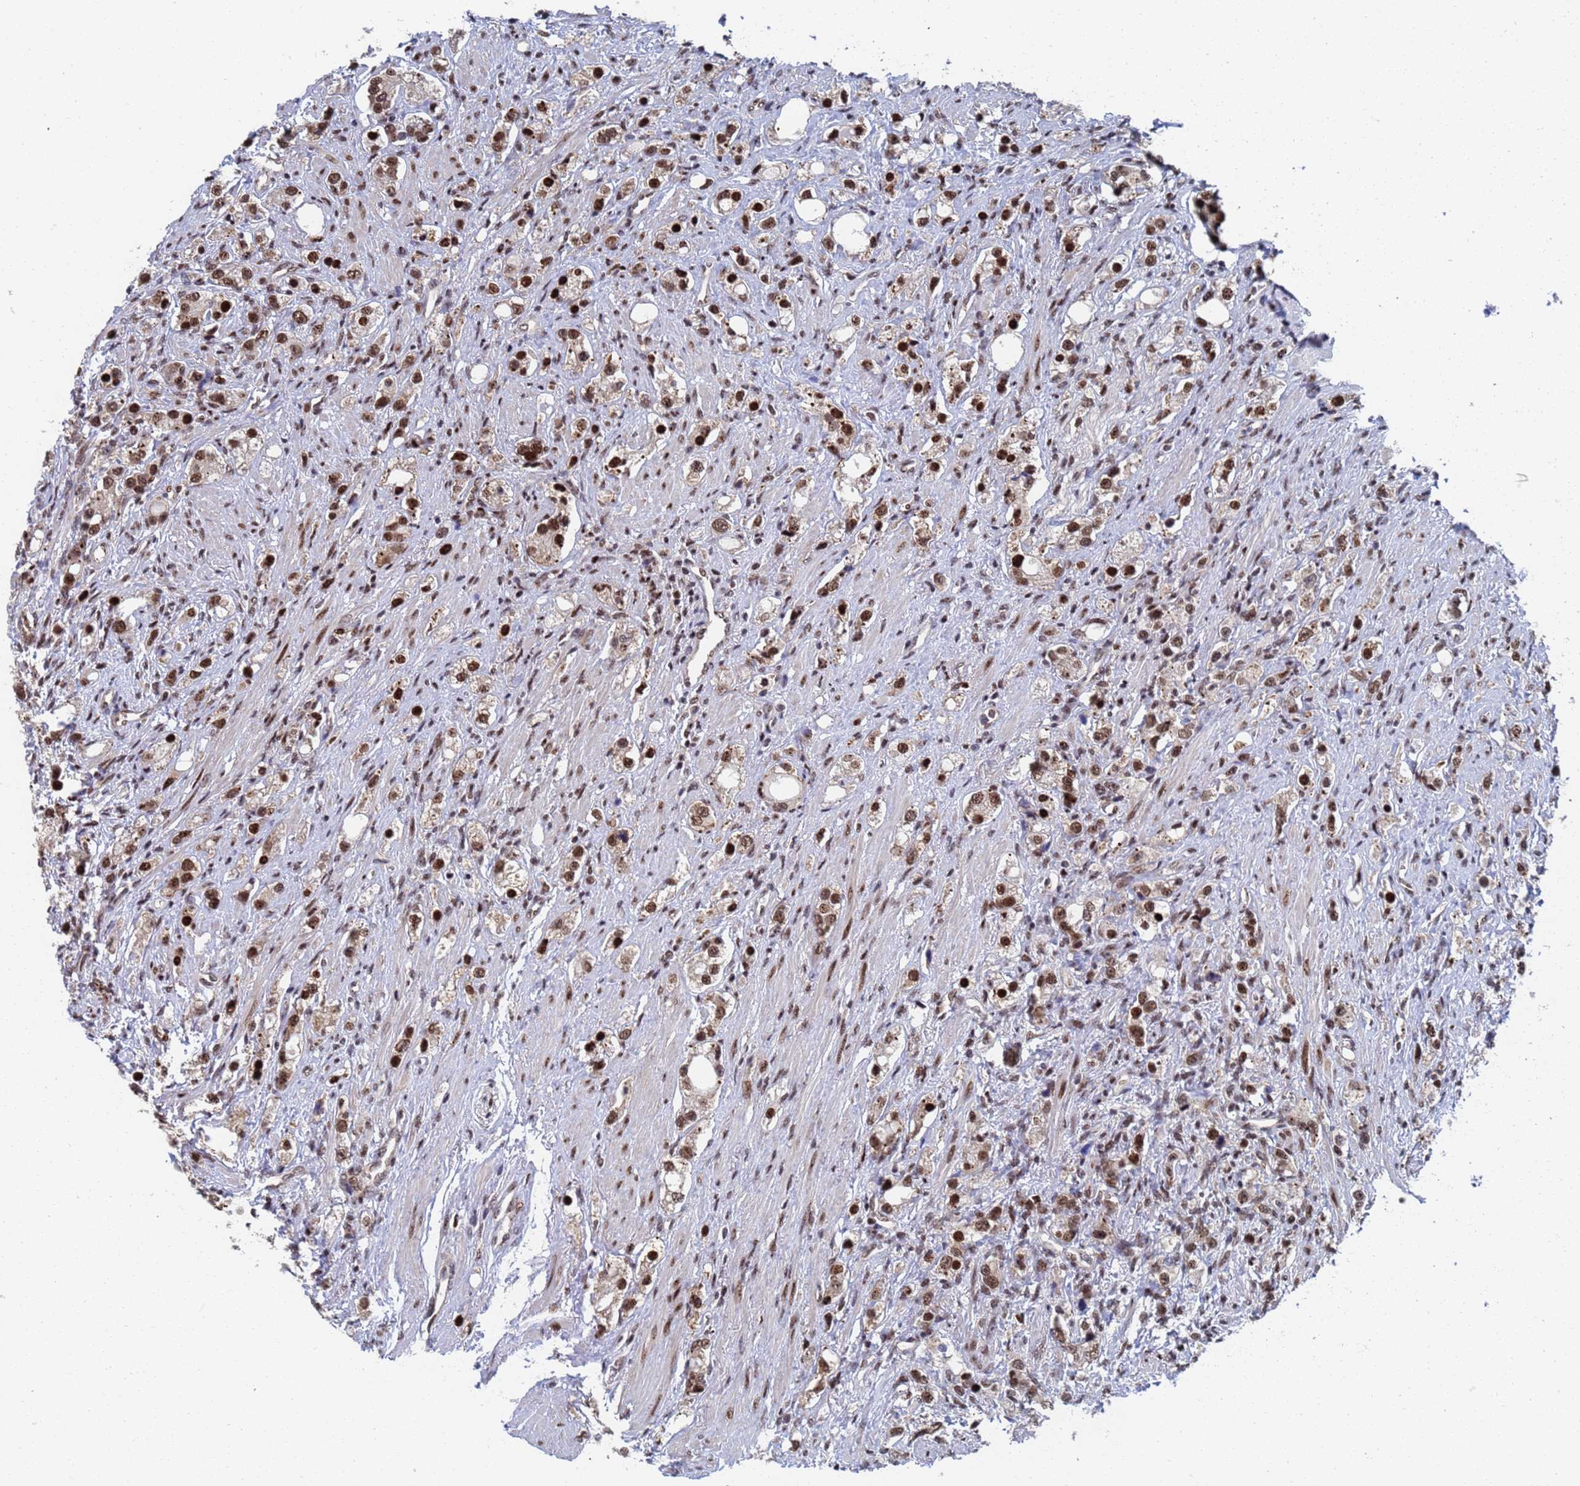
{"staining": {"intensity": "moderate", "quantity": ">75%", "location": "nuclear"}, "tissue": "prostate cancer", "cell_type": "Tumor cells", "image_type": "cancer", "snomed": [{"axis": "morphology", "description": "Adenocarcinoma, High grade"}, {"axis": "topography", "description": "Prostate"}], "caption": "Prostate high-grade adenocarcinoma tissue reveals moderate nuclear positivity in about >75% of tumor cells, visualized by immunohistochemistry.", "gene": "AP5Z1", "patient": {"sex": "male", "age": 63}}